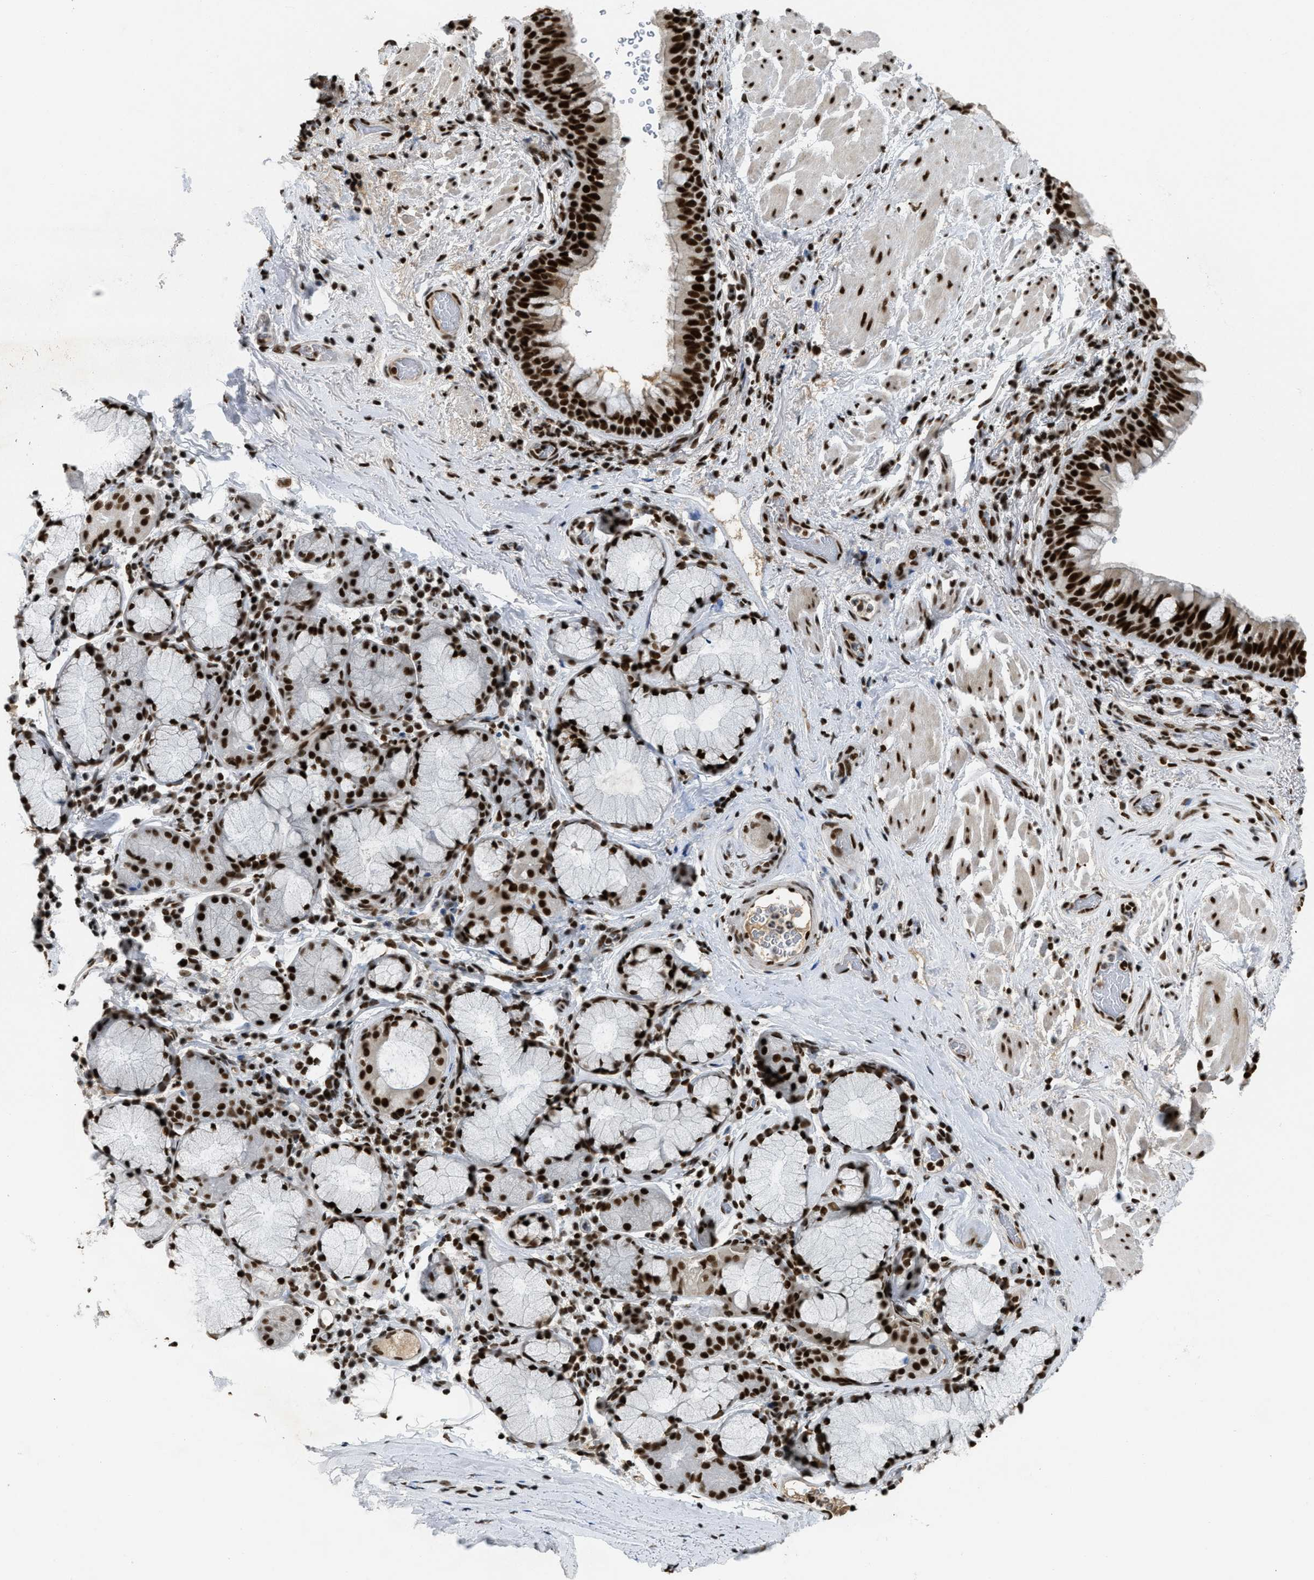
{"staining": {"intensity": "strong", "quantity": ">75%", "location": "nuclear"}, "tissue": "bronchus", "cell_type": "Respiratory epithelial cells", "image_type": "normal", "snomed": [{"axis": "morphology", "description": "Normal tissue, NOS"}, {"axis": "morphology", "description": "Inflammation, NOS"}, {"axis": "topography", "description": "Cartilage tissue"}, {"axis": "topography", "description": "Bronchus"}], "caption": "The immunohistochemical stain highlights strong nuclear staining in respiratory epithelial cells of unremarkable bronchus. The protein is stained brown, and the nuclei are stained in blue (DAB IHC with brightfield microscopy, high magnification).", "gene": "SCAF4", "patient": {"sex": "male", "age": 77}}